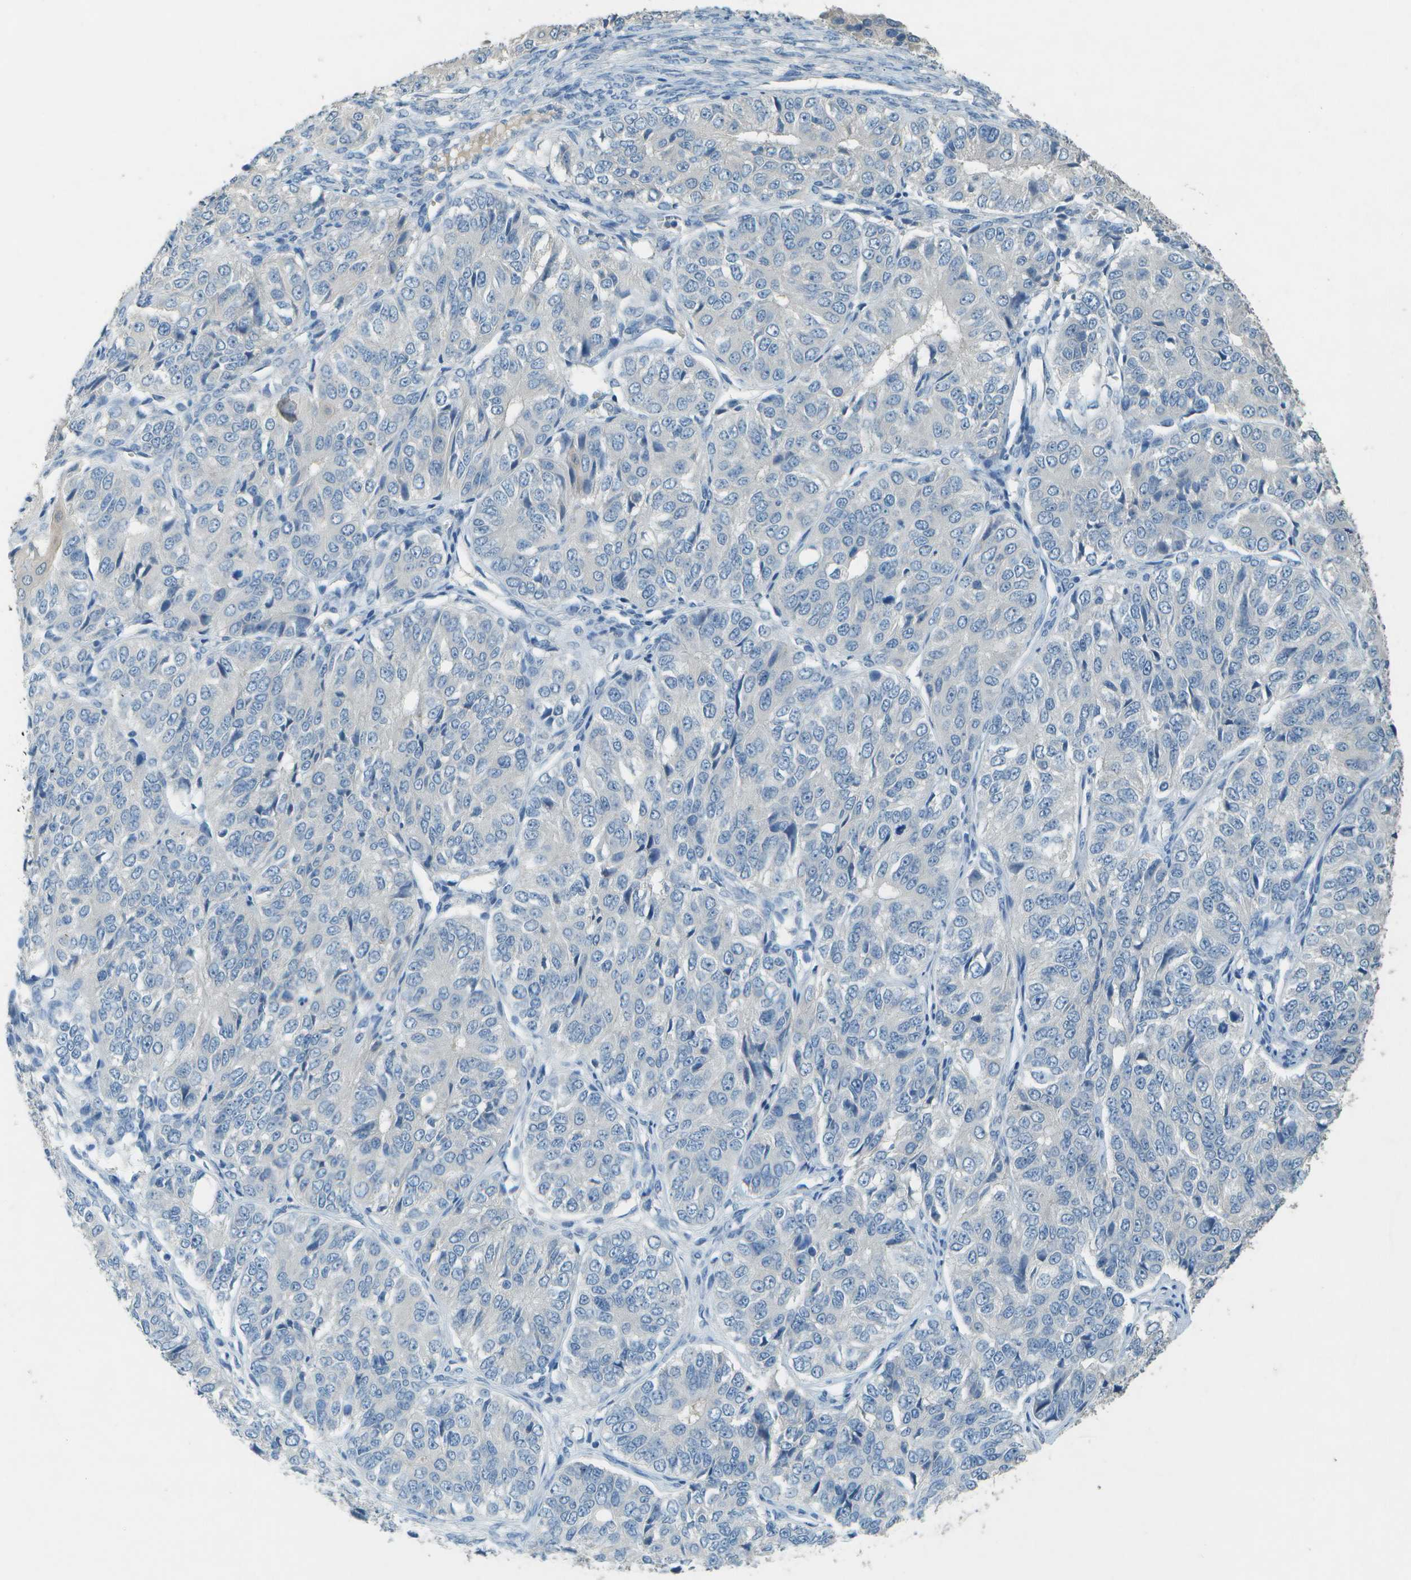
{"staining": {"intensity": "negative", "quantity": "none", "location": "none"}, "tissue": "ovarian cancer", "cell_type": "Tumor cells", "image_type": "cancer", "snomed": [{"axis": "morphology", "description": "Carcinoma, endometroid"}, {"axis": "topography", "description": "Ovary"}], "caption": "A micrograph of human endometroid carcinoma (ovarian) is negative for staining in tumor cells.", "gene": "LGI2", "patient": {"sex": "female", "age": 51}}